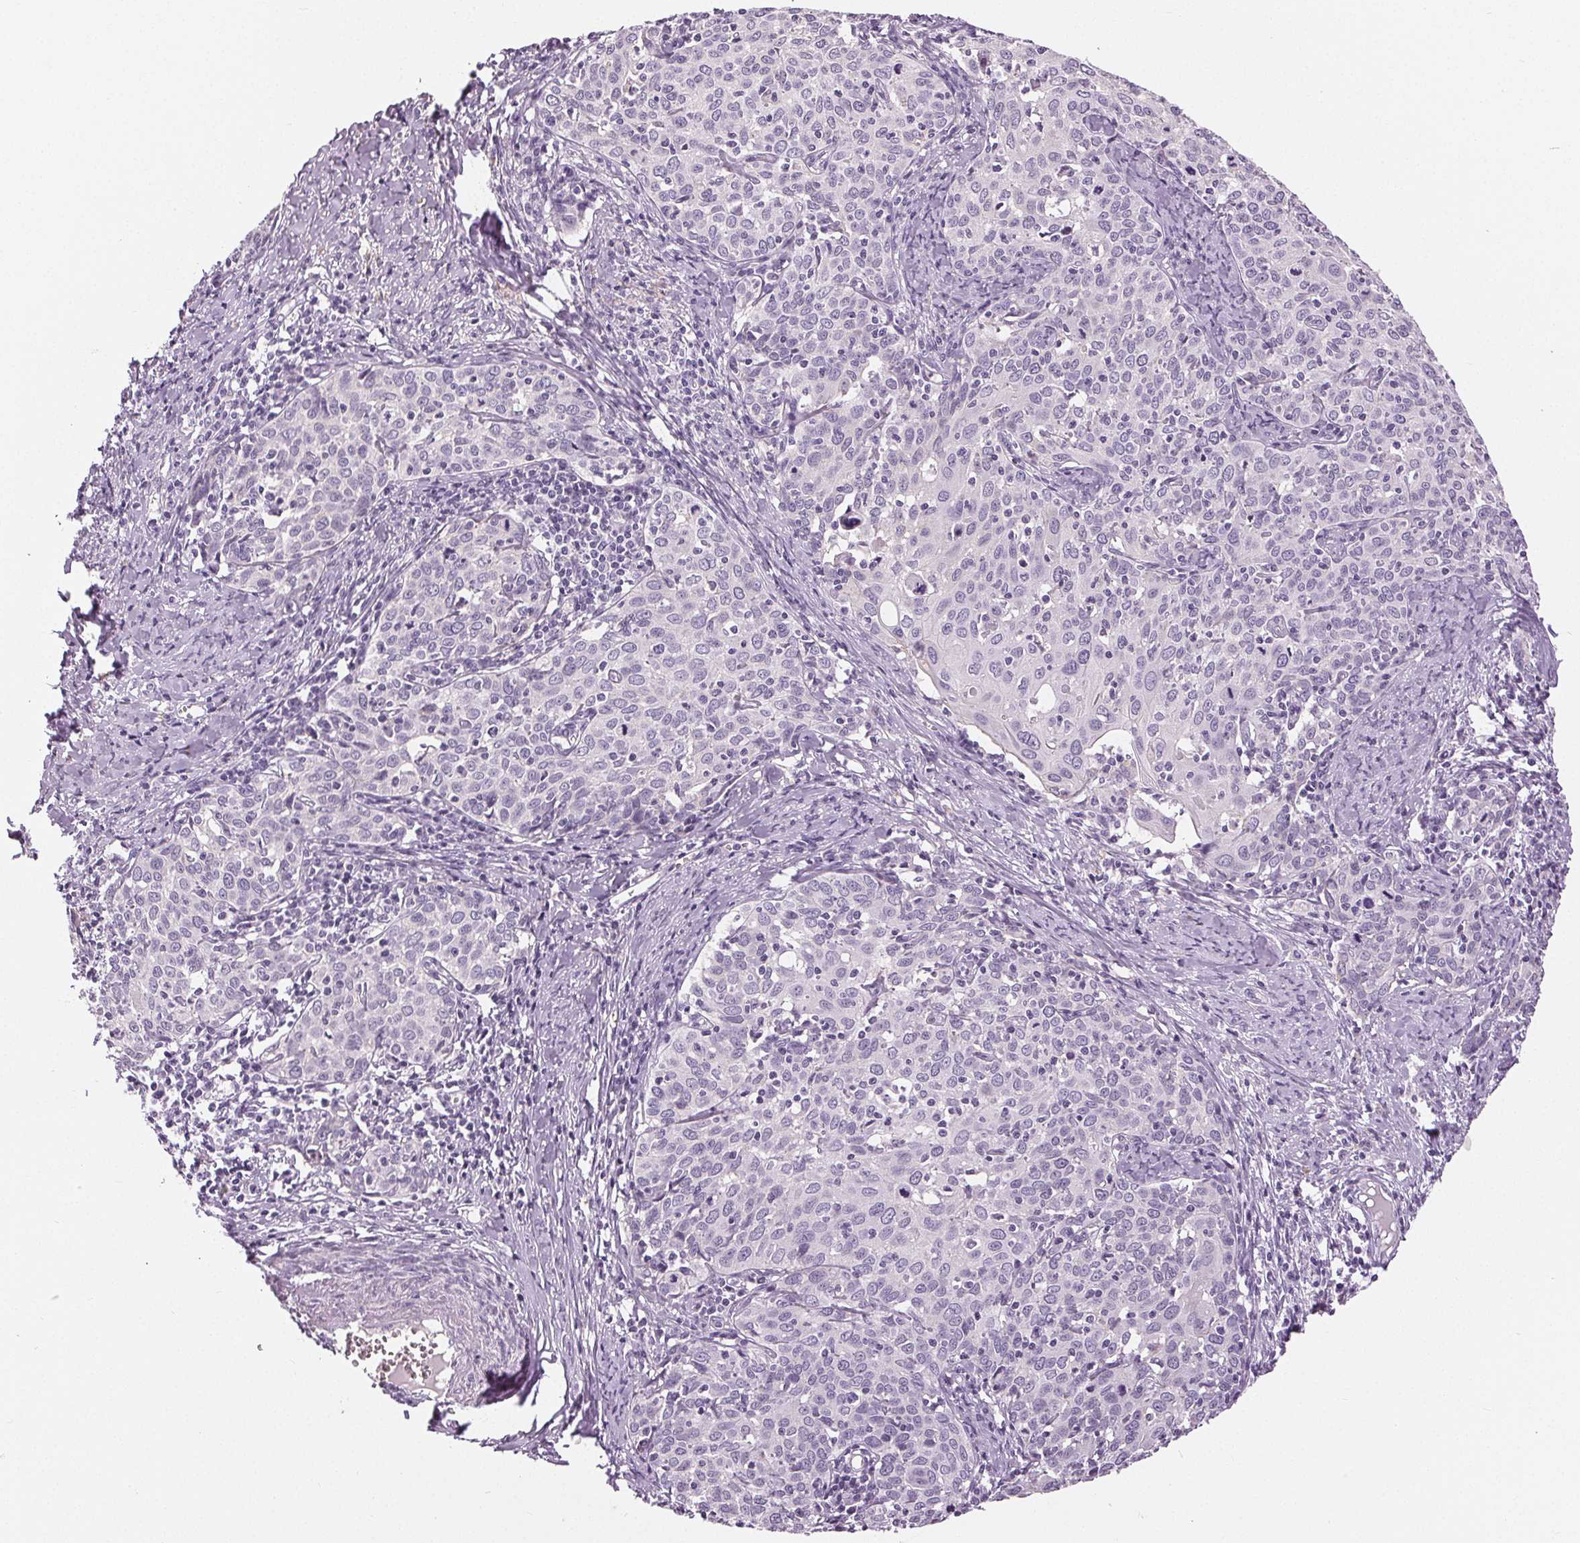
{"staining": {"intensity": "negative", "quantity": "none", "location": "none"}, "tissue": "cervical cancer", "cell_type": "Tumor cells", "image_type": "cancer", "snomed": [{"axis": "morphology", "description": "Squamous cell carcinoma, NOS"}, {"axis": "topography", "description": "Cervix"}], "caption": "The immunohistochemistry (IHC) image has no significant positivity in tumor cells of cervical squamous cell carcinoma tissue.", "gene": "MISP", "patient": {"sex": "female", "age": 62}}